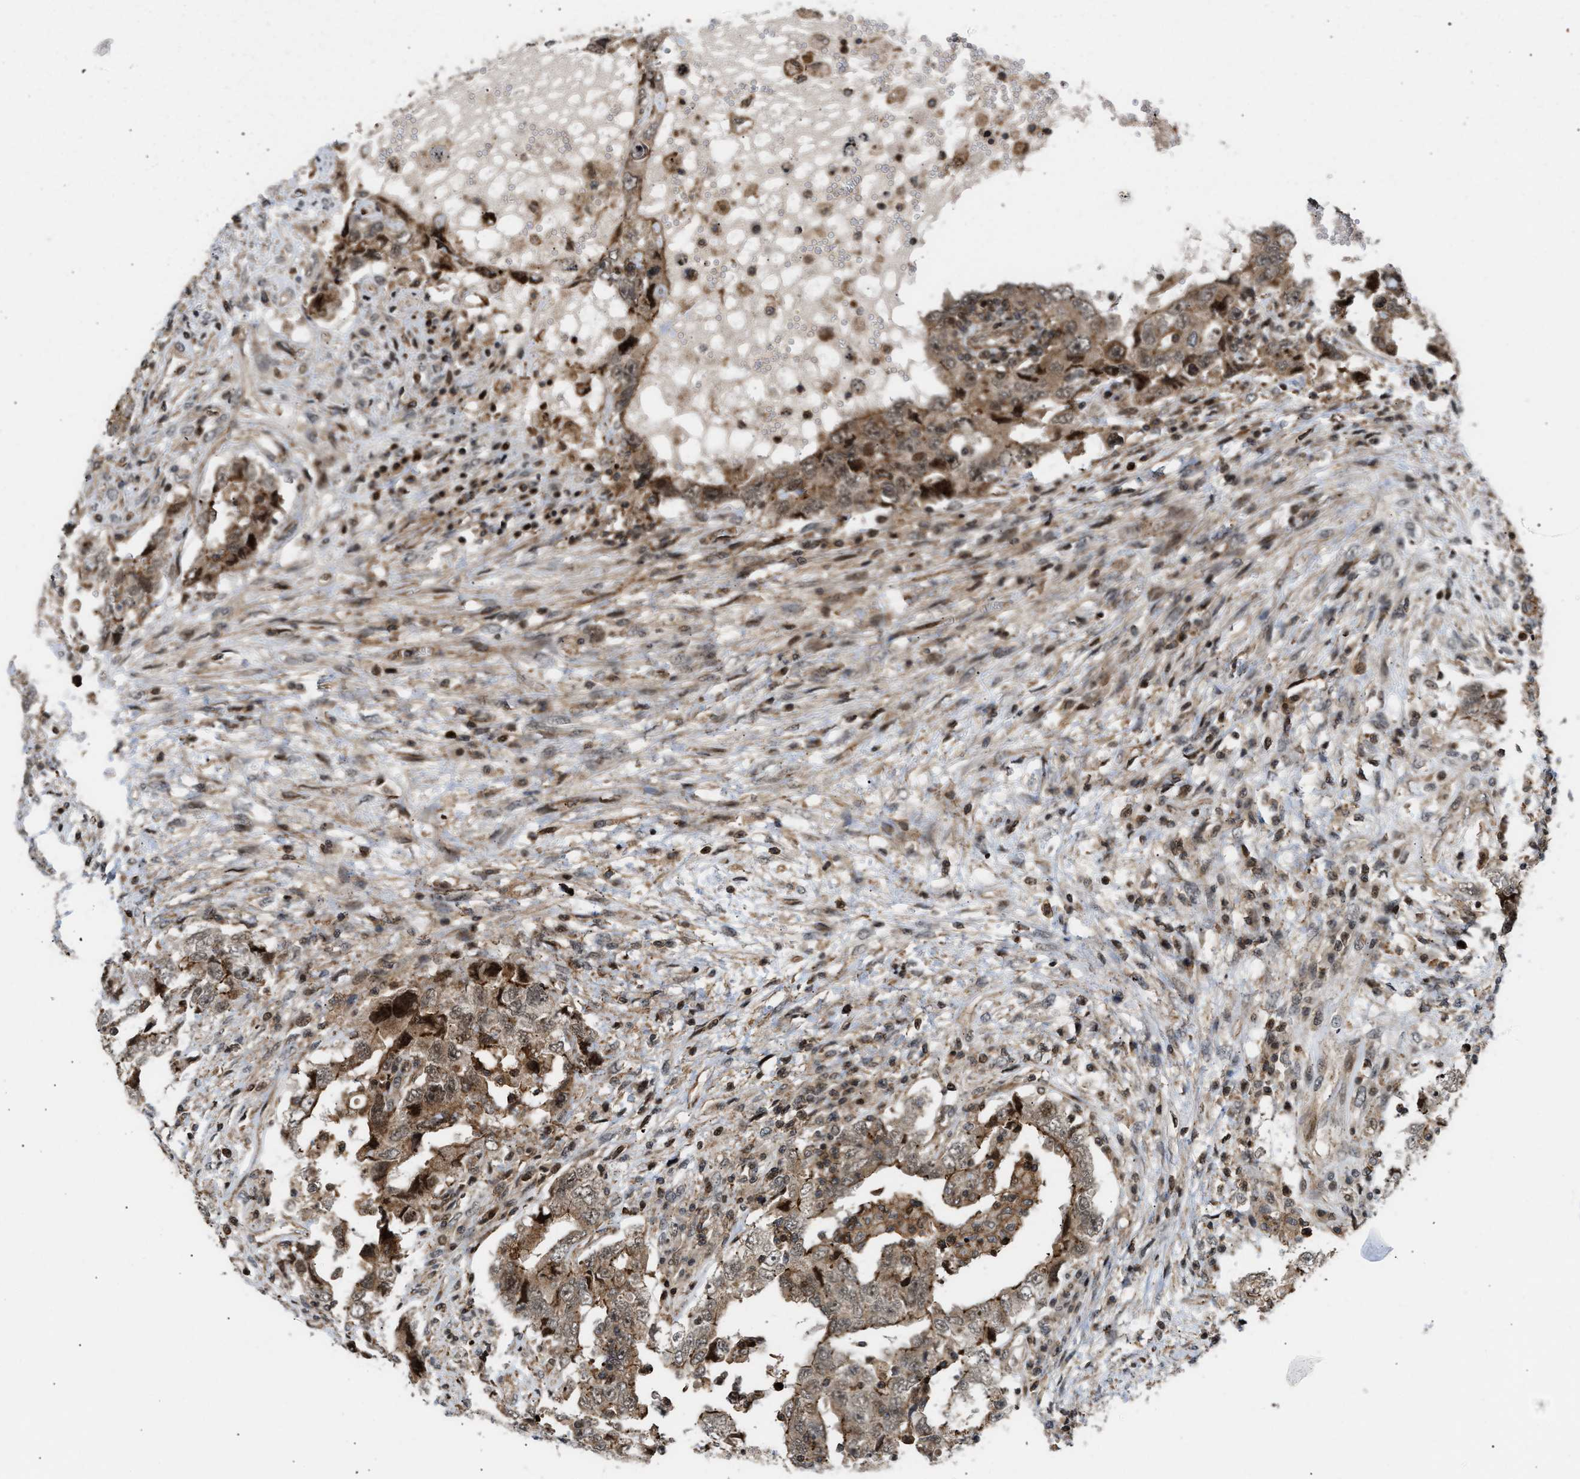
{"staining": {"intensity": "moderate", "quantity": ">75%", "location": "cytoplasmic/membranous,nuclear"}, "tissue": "testis cancer", "cell_type": "Tumor cells", "image_type": "cancer", "snomed": [{"axis": "morphology", "description": "Carcinoma, Embryonal, NOS"}, {"axis": "topography", "description": "Testis"}], "caption": "Immunohistochemistry staining of testis cancer (embryonal carcinoma), which displays medium levels of moderate cytoplasmic/membranous and nuclear positivity in about >75% of tumor cells indicating moderate cytoplasmic/membranous and nuclear protein staining. The staining was performed using DAB (3,3'-diaminobenzidine) (brown) for protein detection and nuclei were counterstained in hematoxylin (blue).", "gene": "STAU2", "patient": {"sex": "male", "age": 26}}